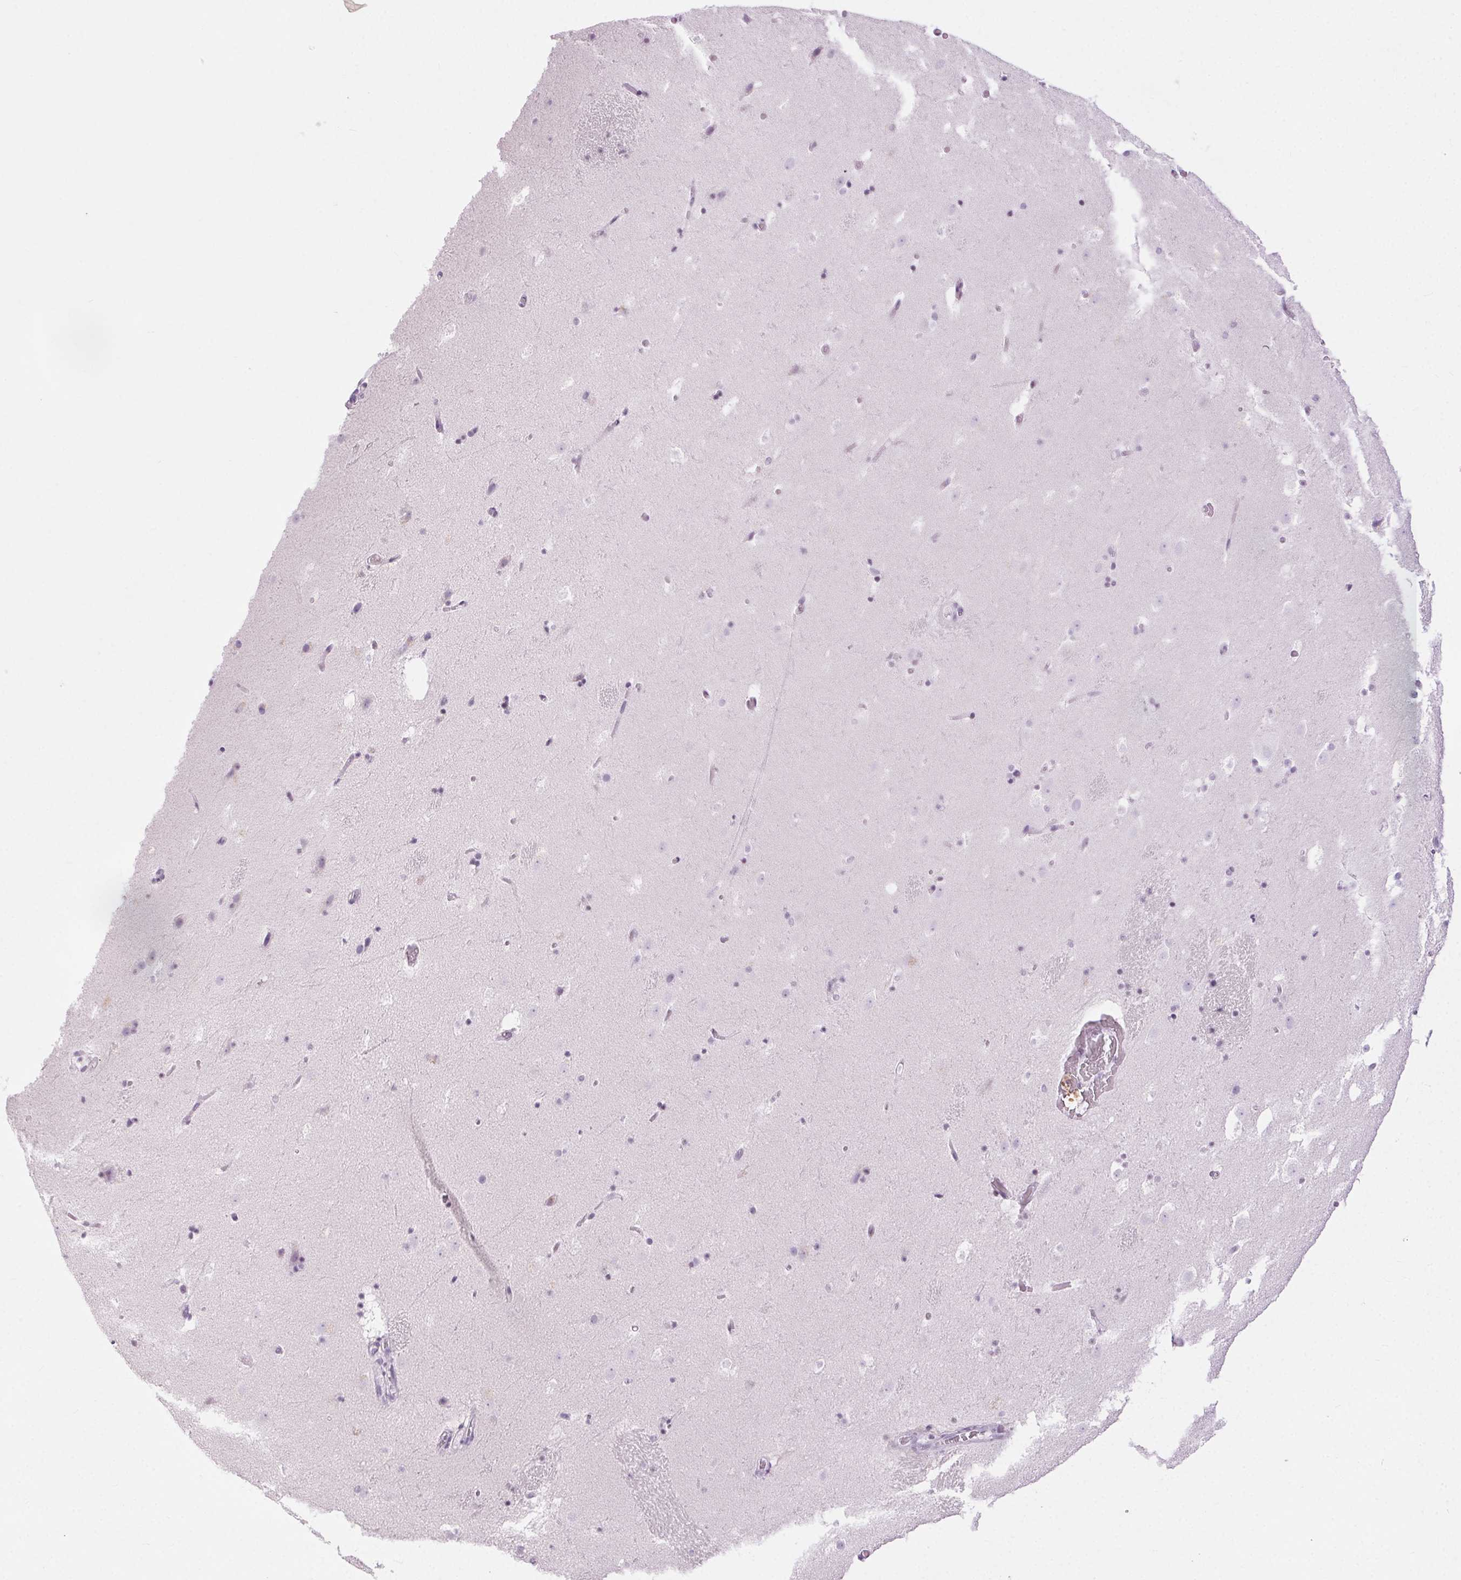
{"staining": {"intensity": "negative", "quantity": "none", "location": "none"}, "tissue": "caudate", "cell_type": "Glial cells", "image_type": "normal", "snomed": [{"axis": "morphology", "description": "Normal tissue, NOS"}, {"axis": "topography", "description": "Lateral ventricle wall"}], "caption": "Human caudate stained for a protein using IHC reveals no positivity in glial cells.", "gene": "BEND2", "patient": {"sex": "male", "age": 37}}